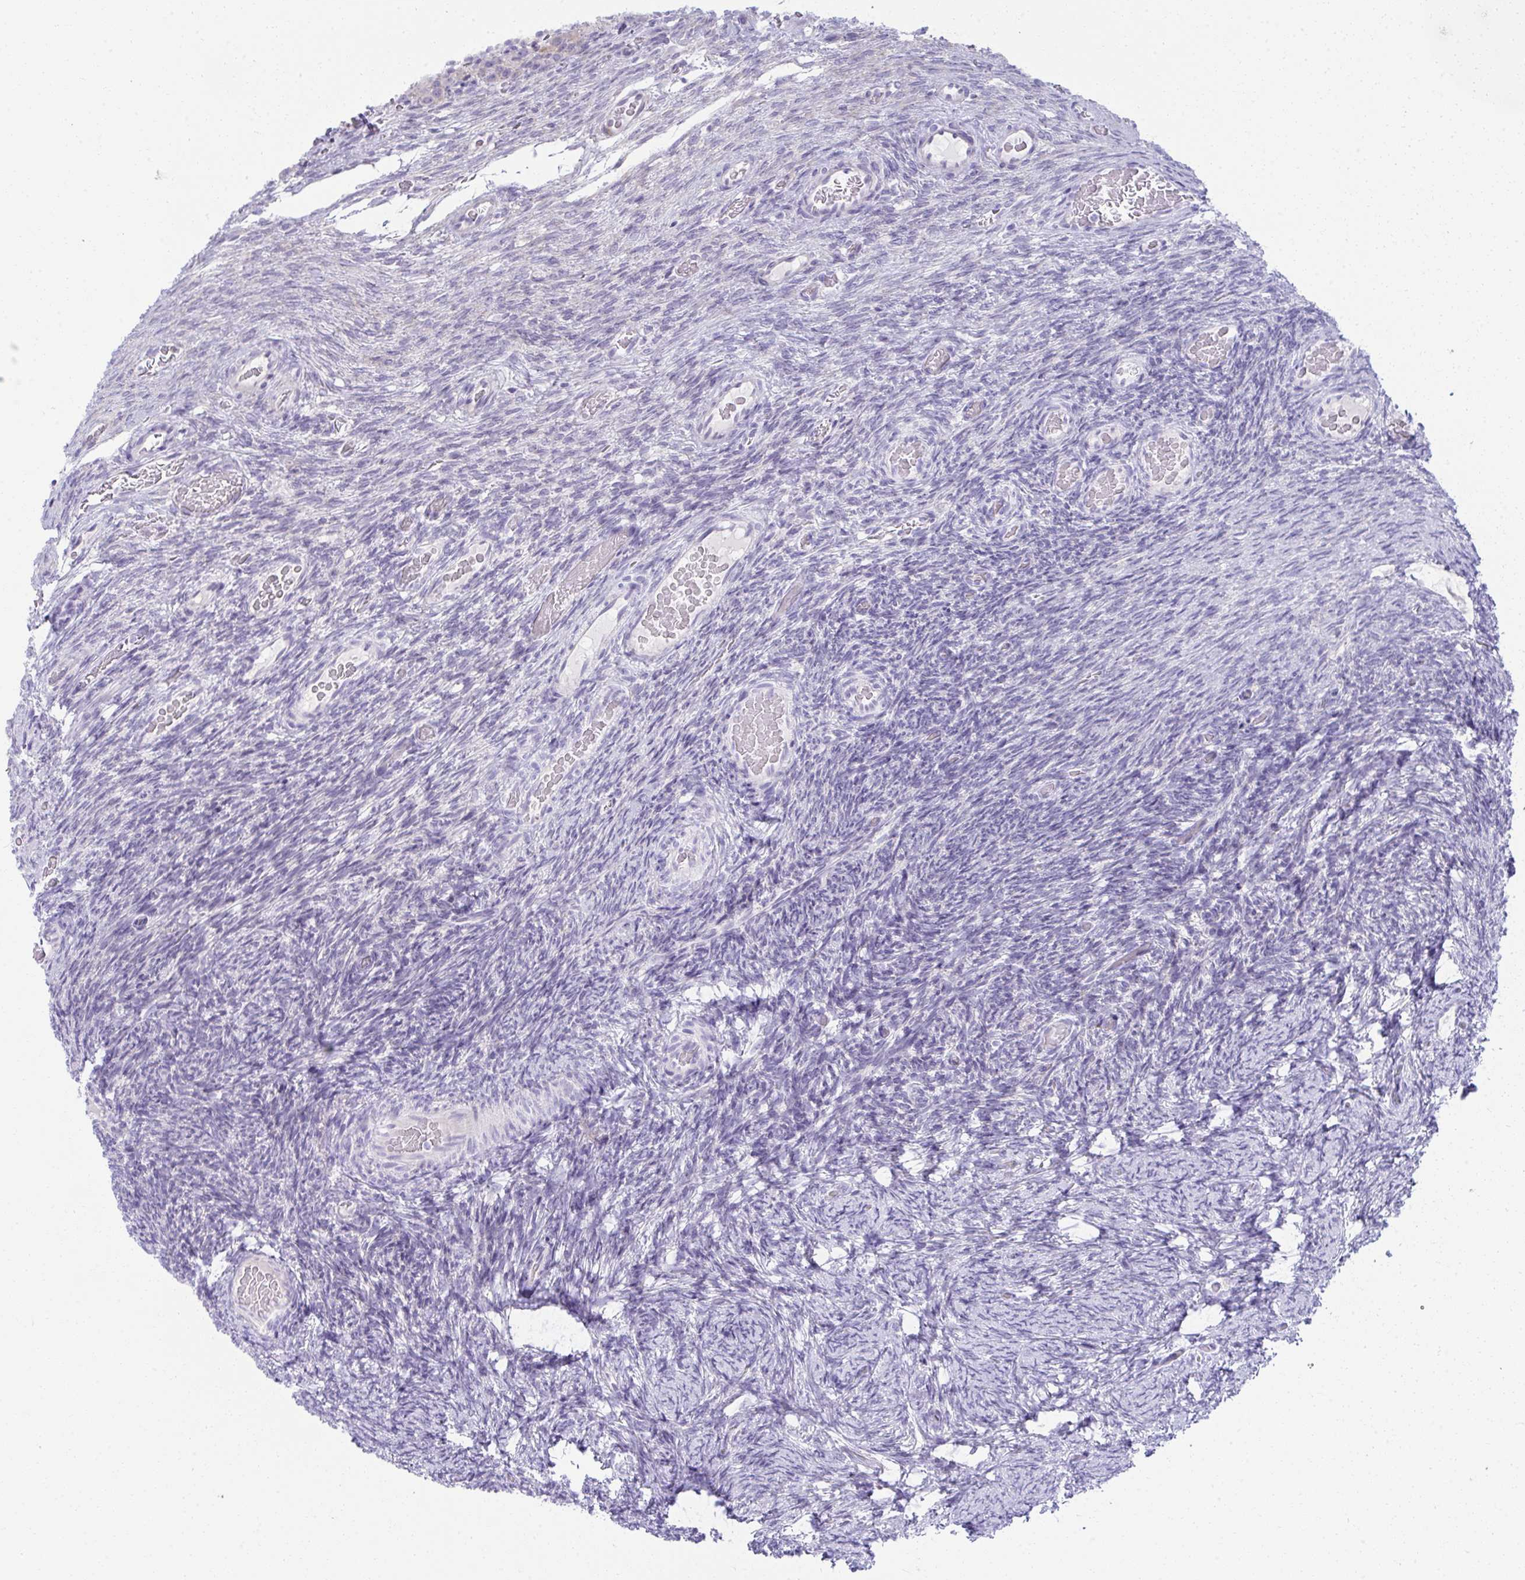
{"staining": {"intensity": "negative", "quantity": "none", "location": "none"}, "tissue": "ovary", "cell_type": "Ovarian stroma cells", "image_type": "normal", "snomed": [{"axis": "morphology", "description": "Normal tissue, NOS"}, {"axis": "topography", "description": "Ovary"}], "caption": "Ovarian stroma cells are negative for protein expression in normal human ovary. The staining is performed using DAB brown chromogen with nuclei counter-stained in using hematoxylin.", "gene": "FASLG", "patient": {"sex": "female", "age": 34}}